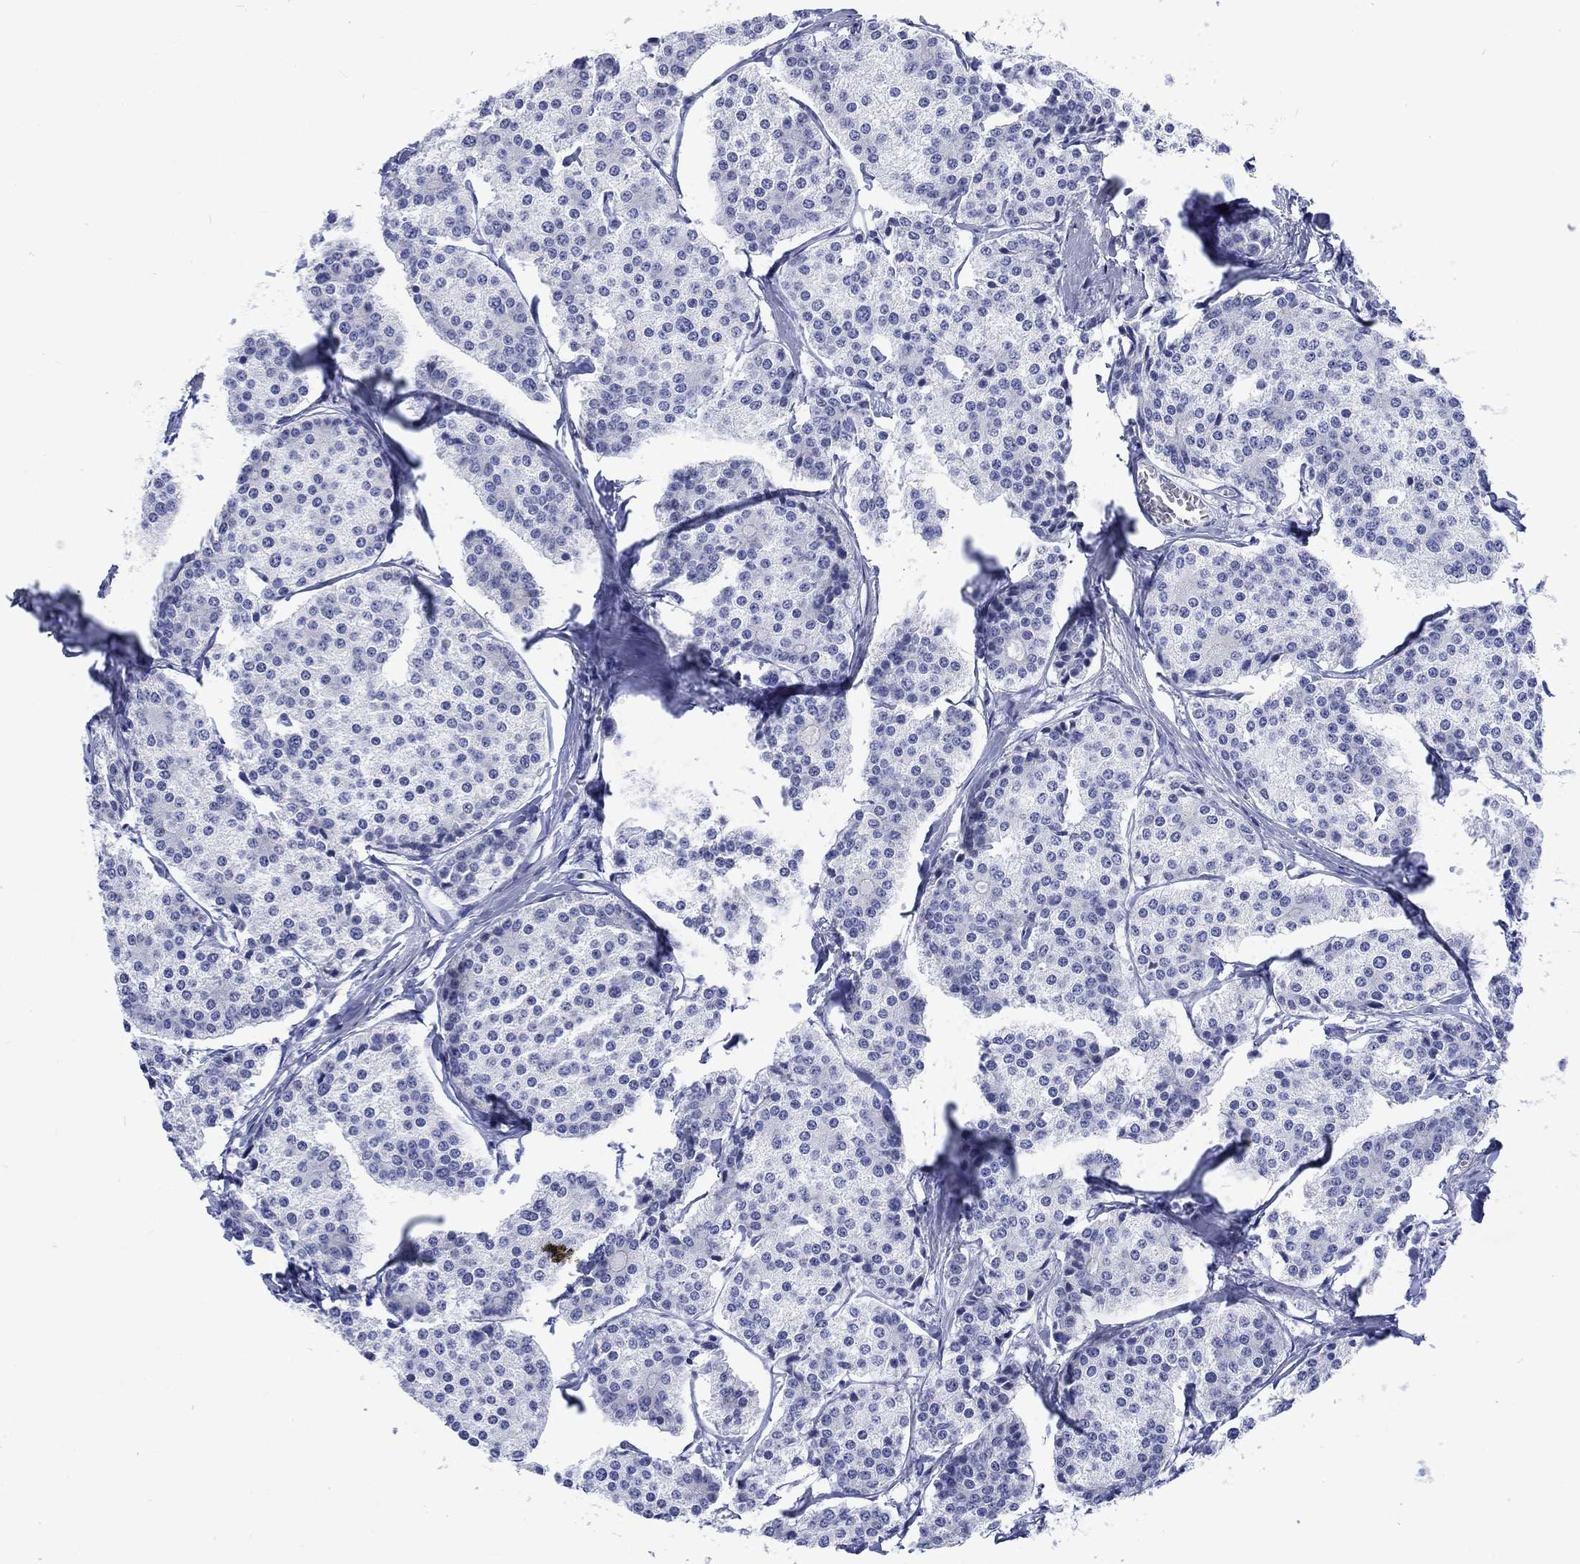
{"staining": {"intensity": "negative", "quantity": "none", "location": "none"}, "tissue": "carcinoid", "cell_type": "Tumor cells", "image_type": "cancer", "snomed": [{"axis": "morphology", "description": "Carcinoid, malignant, NOS"}, {"axis": "topography", "description": "Small intestine"}], "caption": "Human carcinoid stained for a protein using IHC reveals no staining in tumor cells.", "gene": "KRT76", "patient": {"sex": "female", "age": 65}}